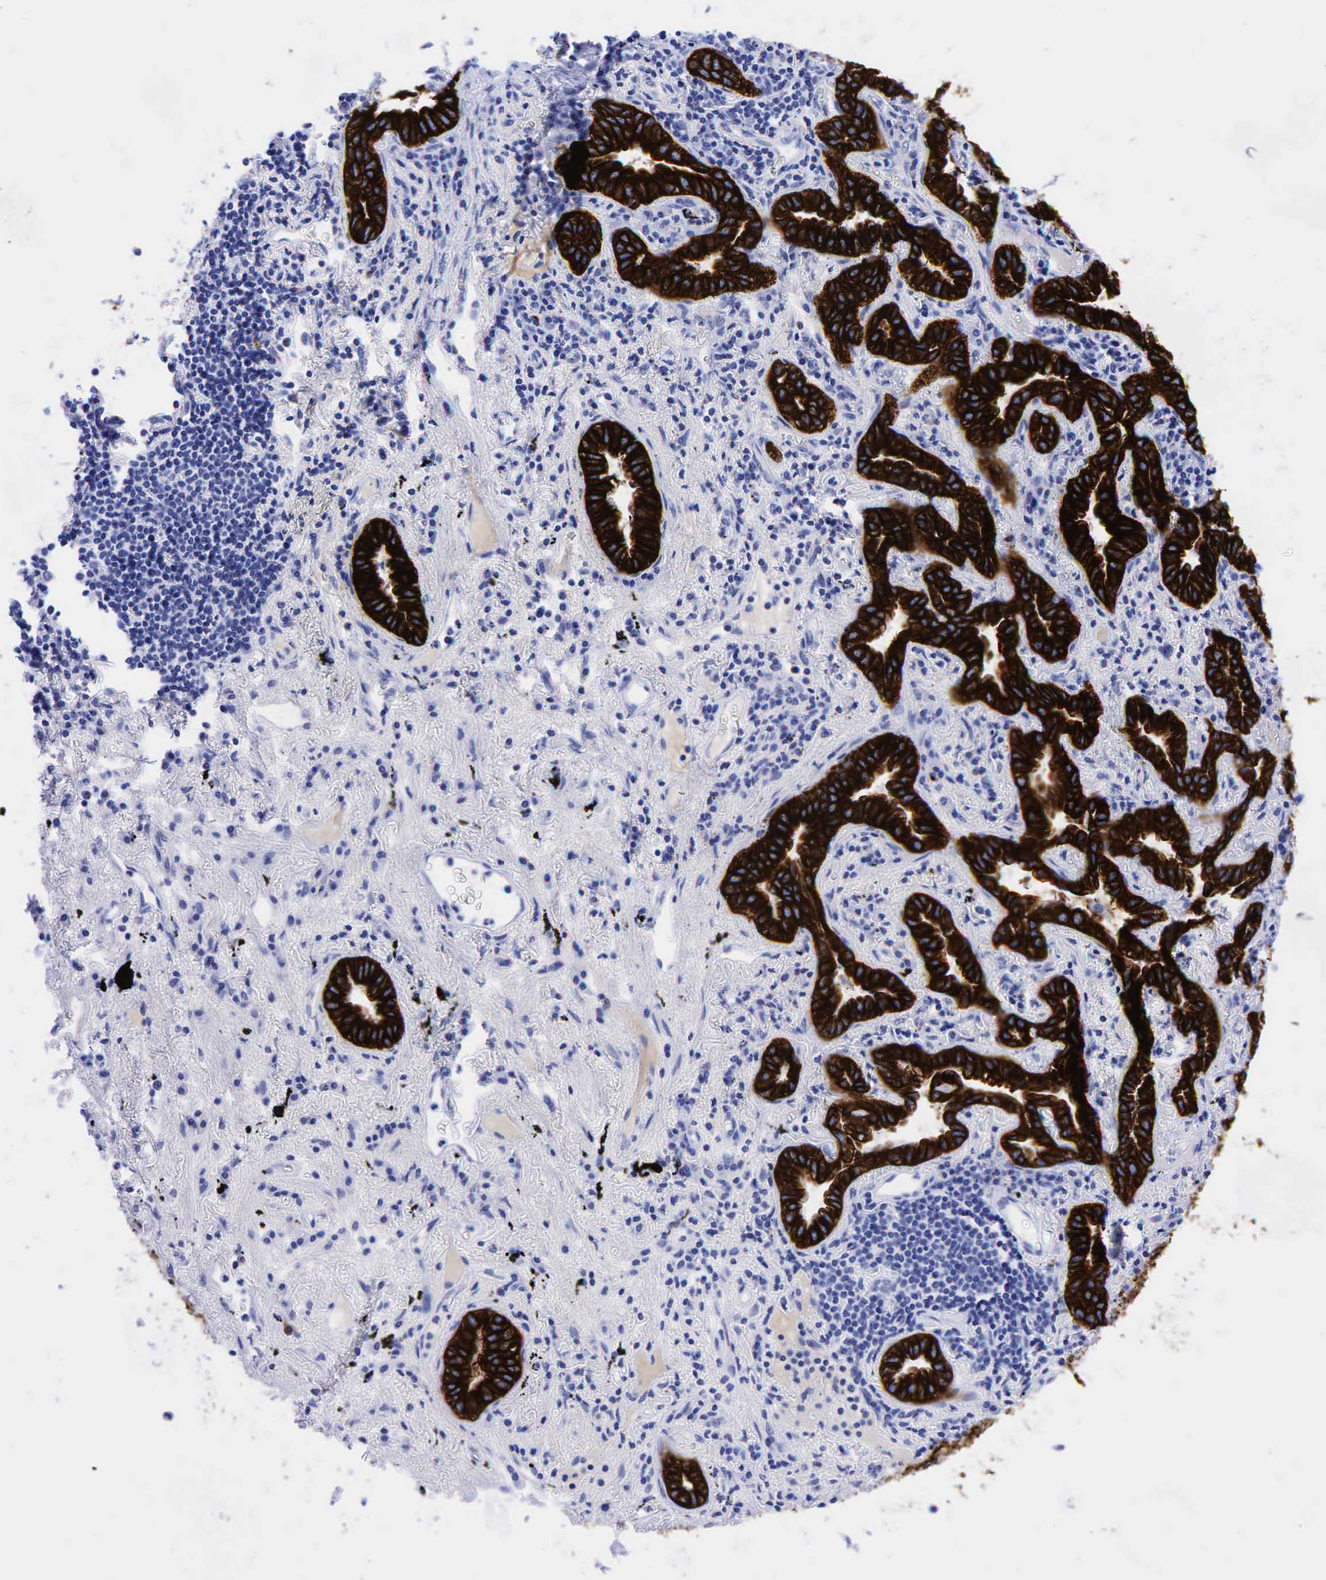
{"staining": {"intensity": "strong", "quantity": ">75%", "location": "cytoplasmic/membranous"}, "tissue": "lung cancer", "cell_type": "Tumor cells", "image_type": "cancer", "snomed": [{"axis": "morphology", "description": "Adenocarcinoma, NOS"}, {"axis": "topography", "description": "Lung"}], "caption": "Immunohistochemistry of lung adenocarcinoma demonstrates high levels of strong cytoplasmic/membranous staining in about >75% of tumor cells.", "gene": "KRT18", "patient": {"sex": "female", "age": 50}}